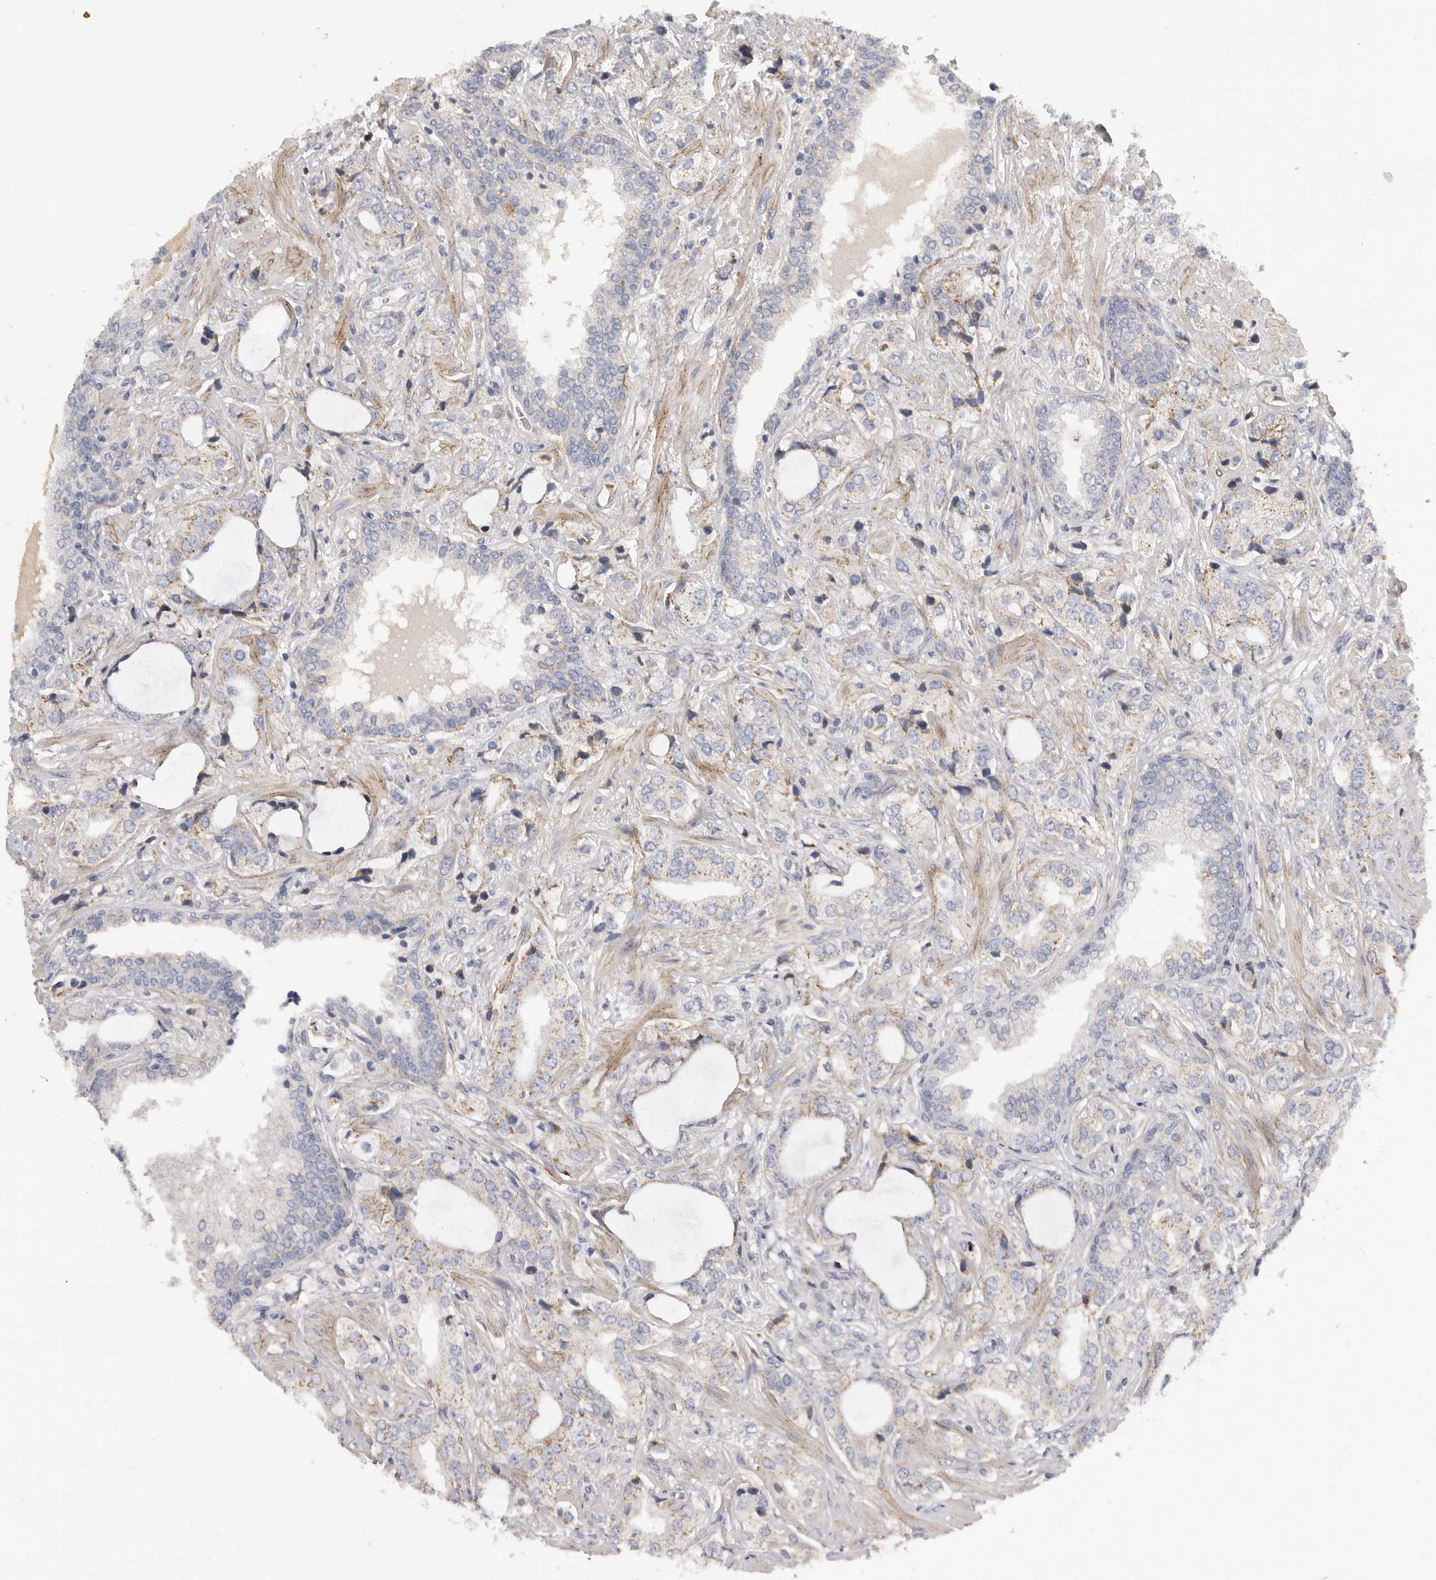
{"staining": {"intensity": "weak", "quantity": ">75%", "location": "cytoplasmic/membranous"}, "tissue": "prostate cancer", "cell_type": "Tumor cells", "image_type": "cancer", "snomed": [{"axis": "morphology", "description": "Adenocarcinoma, High grade"}, {"axis": "topography", "description": "Prostate"}], "caption": "IHC of human prostate cancer demonstrates low levels of weak cytoplasmic/membranous staining in about >75% of tumor cells.", "gene": "SDC3", "patient": {"sex": "male", "age": 66}}